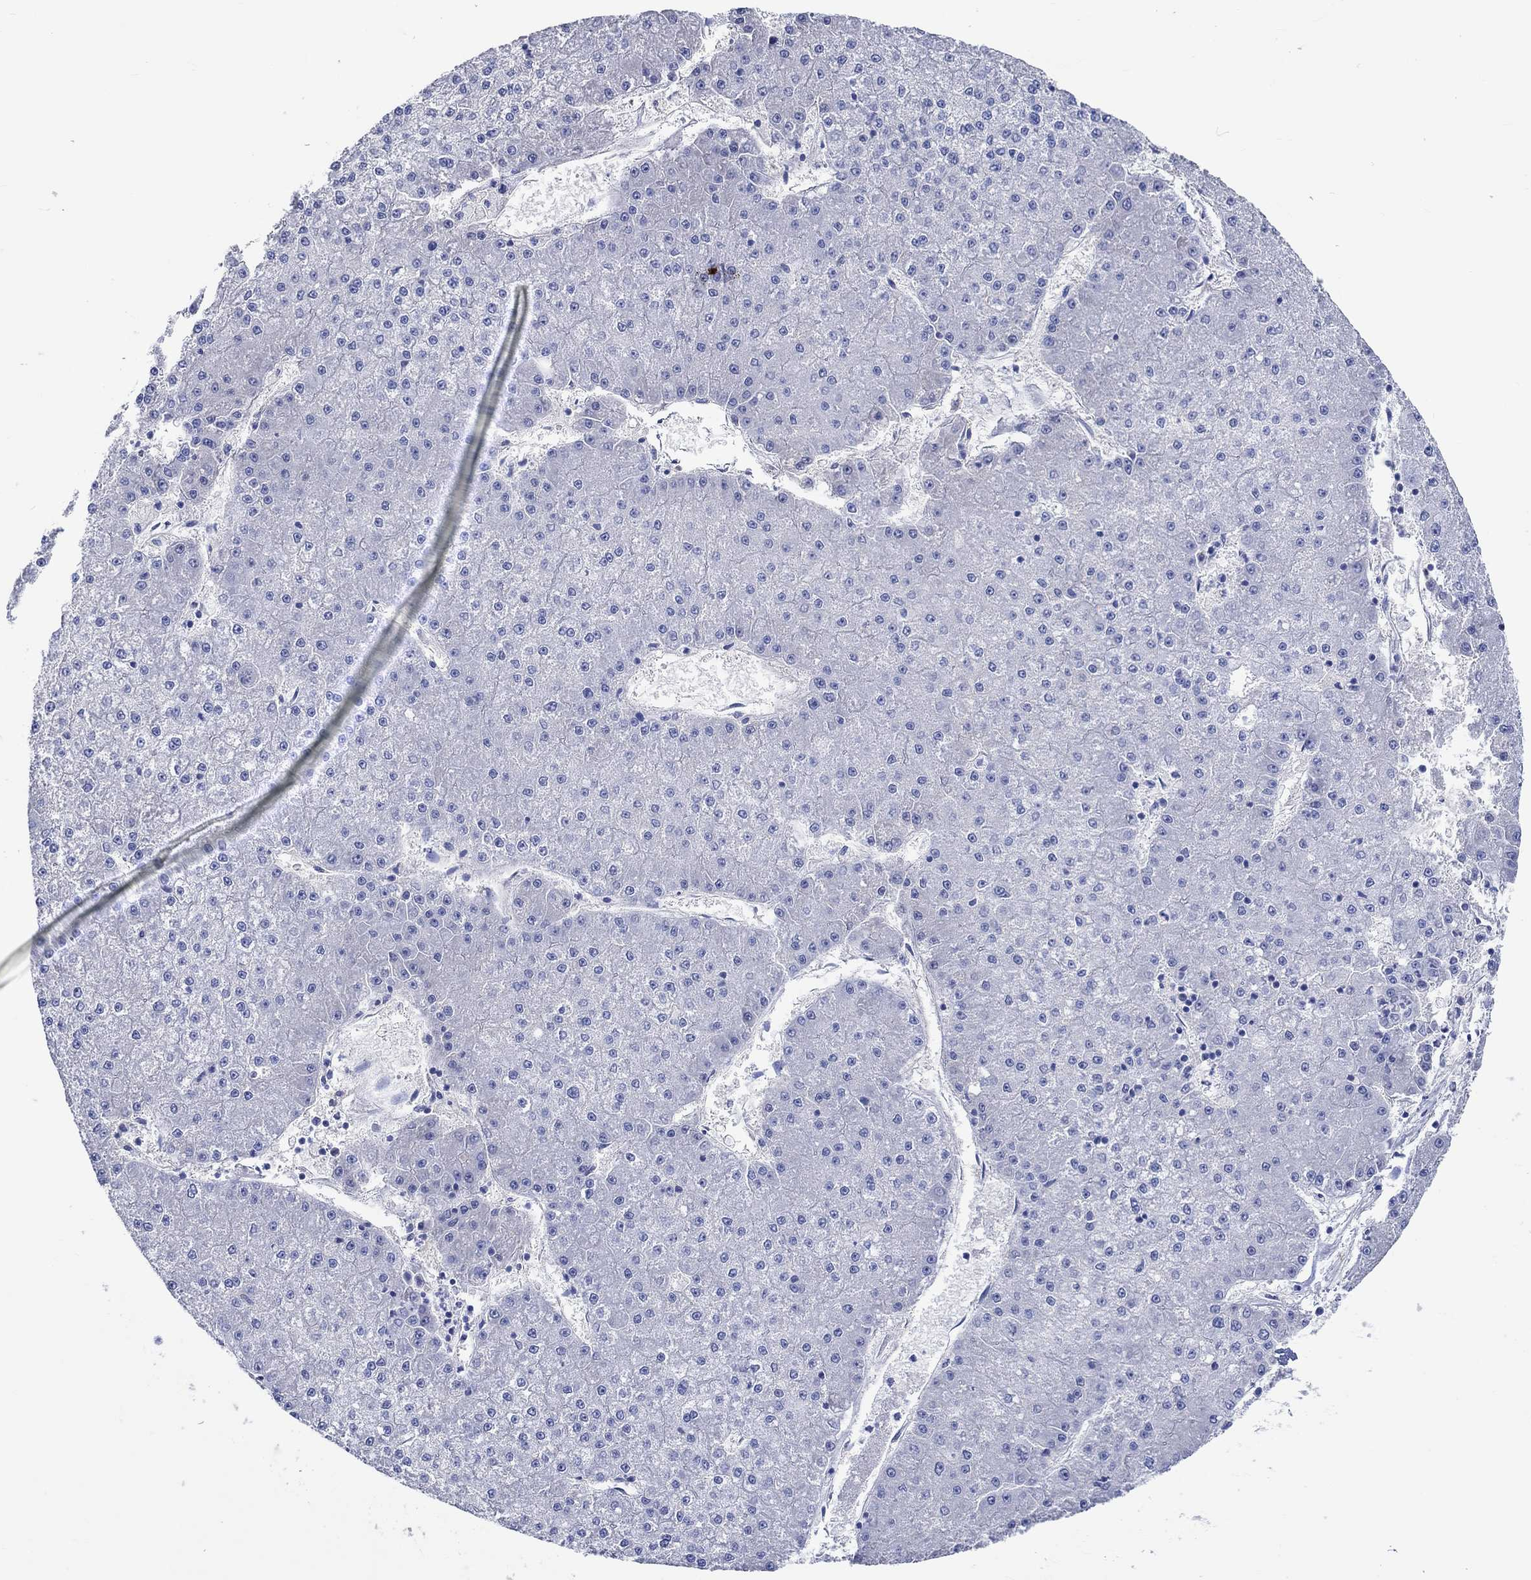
{"staining": {"intensity": "negative", "quantity": "none", "location": "none"}, "tissue": "liver cancer", "cell_type": "Tumor cells", "image_type": "cancer", "snomed": [{"axis": "morphology", "description": "Carcinoma, Hepatocellular, NOS"}, {"axis": "topography", "description": "Liver"}], "caption": "An IHC micrograph of hepatocellular carcinoma (liver) is shown. There is no staining in tumor cells of hepatocellular carcinoma (liver). Brightfield microscopy of immunohistochemistry stained with DAB (3,3'-diaminobenzidine) (brown) and hematoxylin (blue), captured at high magnification.", "gene": "SHISA4", "patient": {"sex": "male", "age": 73}}